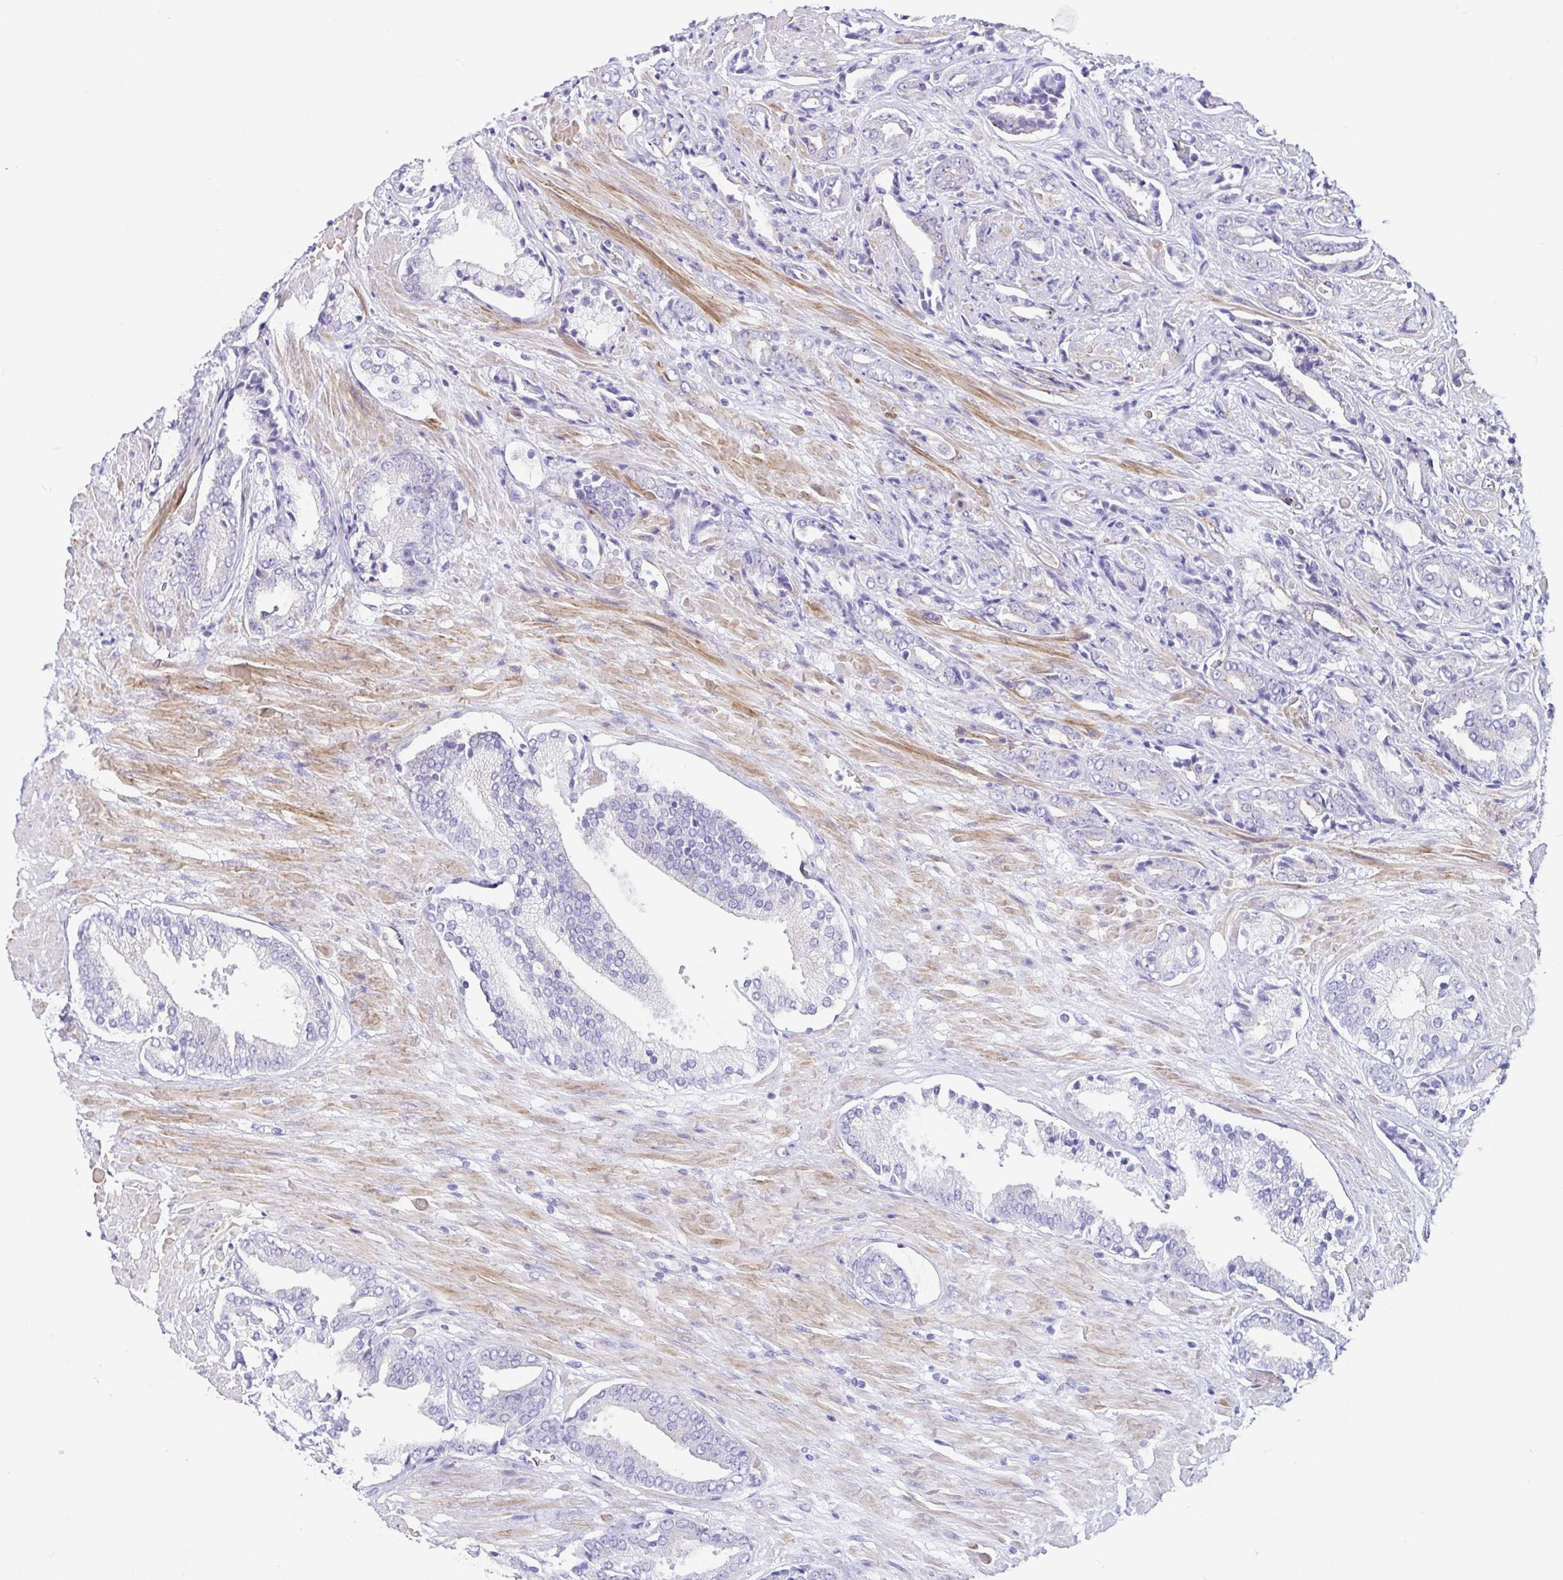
{"staining": {"intensity": "negative", "quantity": "none", "location": "none"}, "tissue": "prostate cancer", "cell_type": "Tumor cells", "image_type": "cancer", "snomed": [{"axis": "morphology", "description": "Adenocarcinoma, High grade"}, {"axis": "topography", "description": "Prostate"}], "caption": "Prostate cancer (high-grade adenocarcinoma) was stained to show a protein in brown. There is no significant staining in tumor cells. Brightfield microscopy of immunohistochemistry stained with DAB (3,3'-diaminobenzidine) (brown) and hematoxylin (blue), captured at high magnification.", "gene": "TRAM2", "patient": {"sex": "male", "age": 56}}